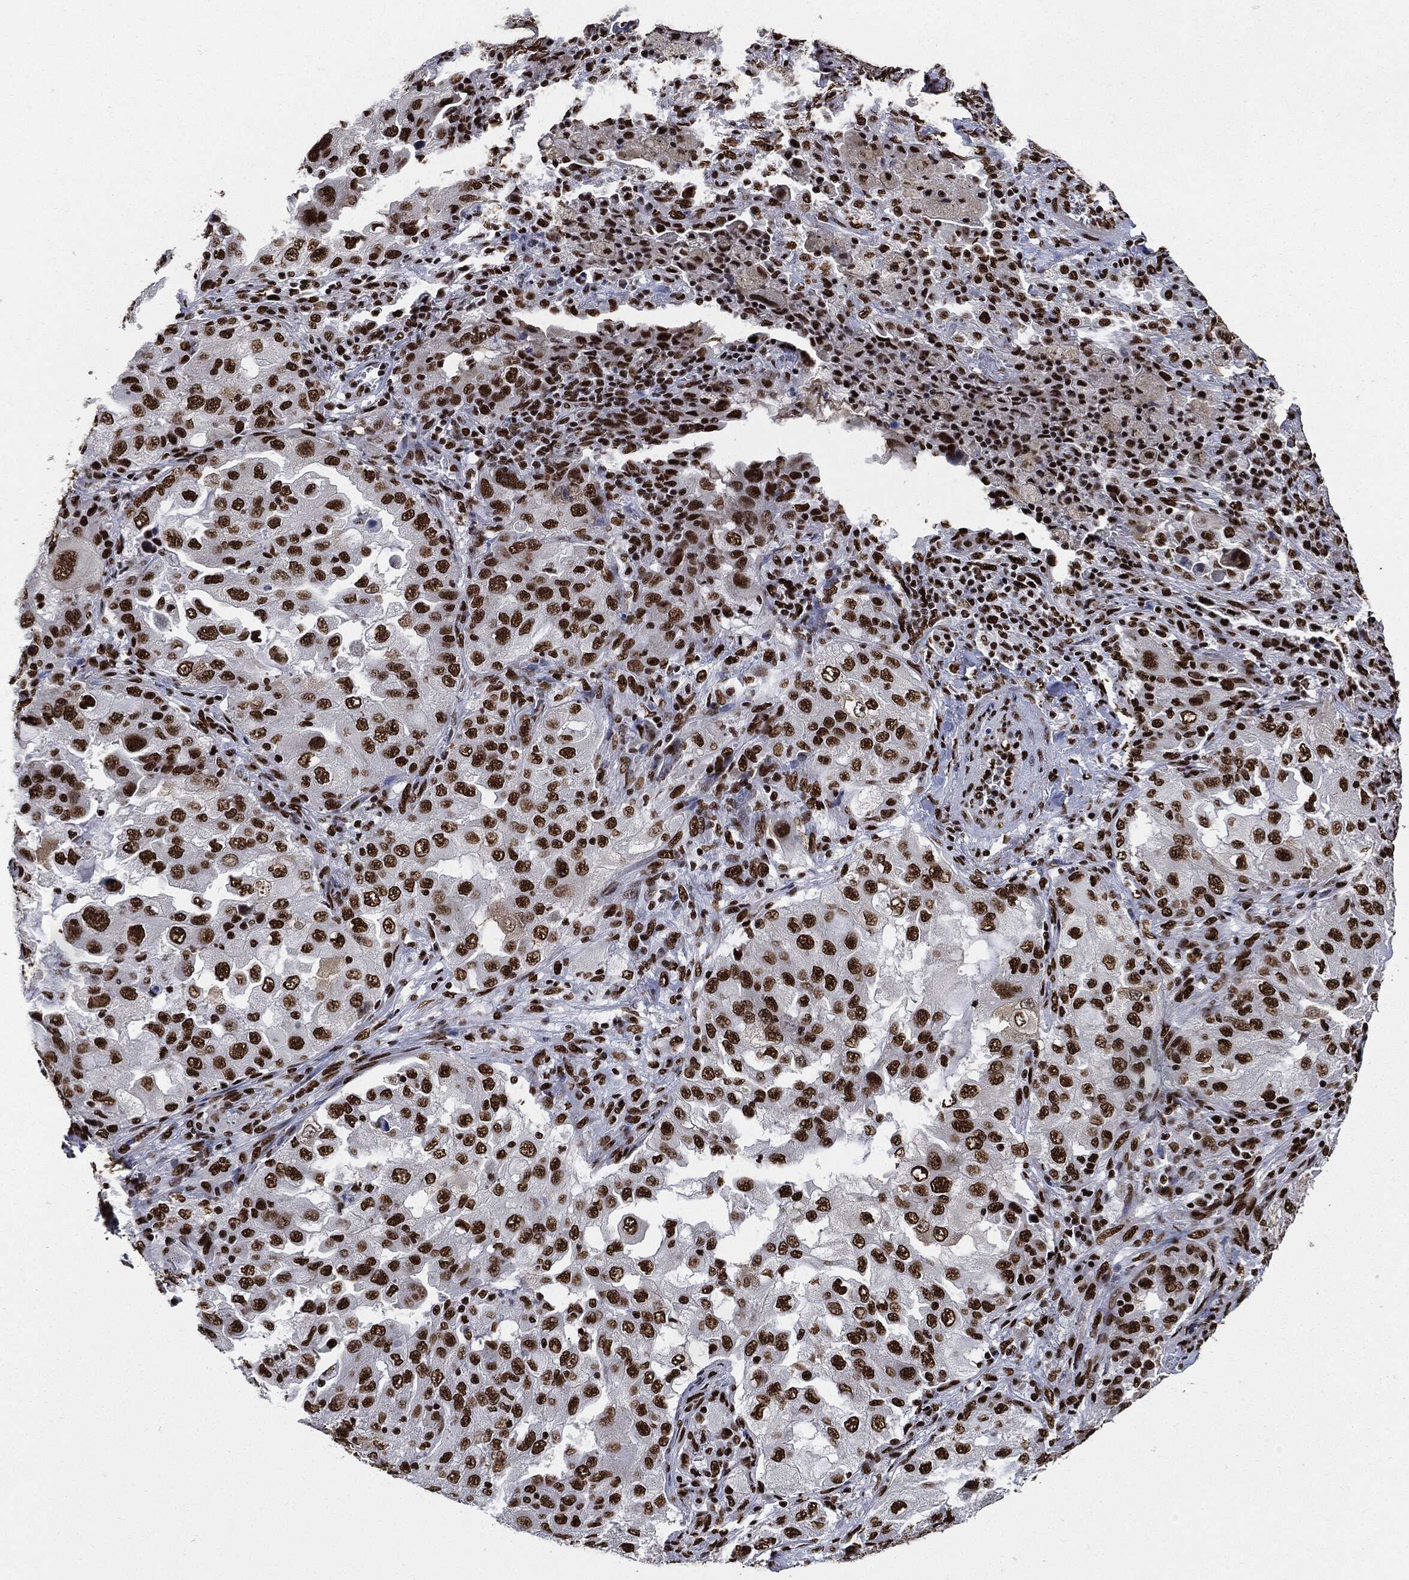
{"staining": {"intensity": "strong", "quantity": ">75%", "location": "nuclear"}, "tissue": "lung cancer", "cell_type": "Tumor cells", "image_type": "cancer", "snomed": [{"axis": "morphology", "description": "Adenocarcinoma, NOS"}, {"axis": "topography", "description": "Lung"}], "caption": "Tumor cells demonstrate strong nuclear positivity in approximately >75% of cells in lung cancer (adenocarcinoma).", "gene": "RECQL", "patient": {"sex": "female", "age": 61}}